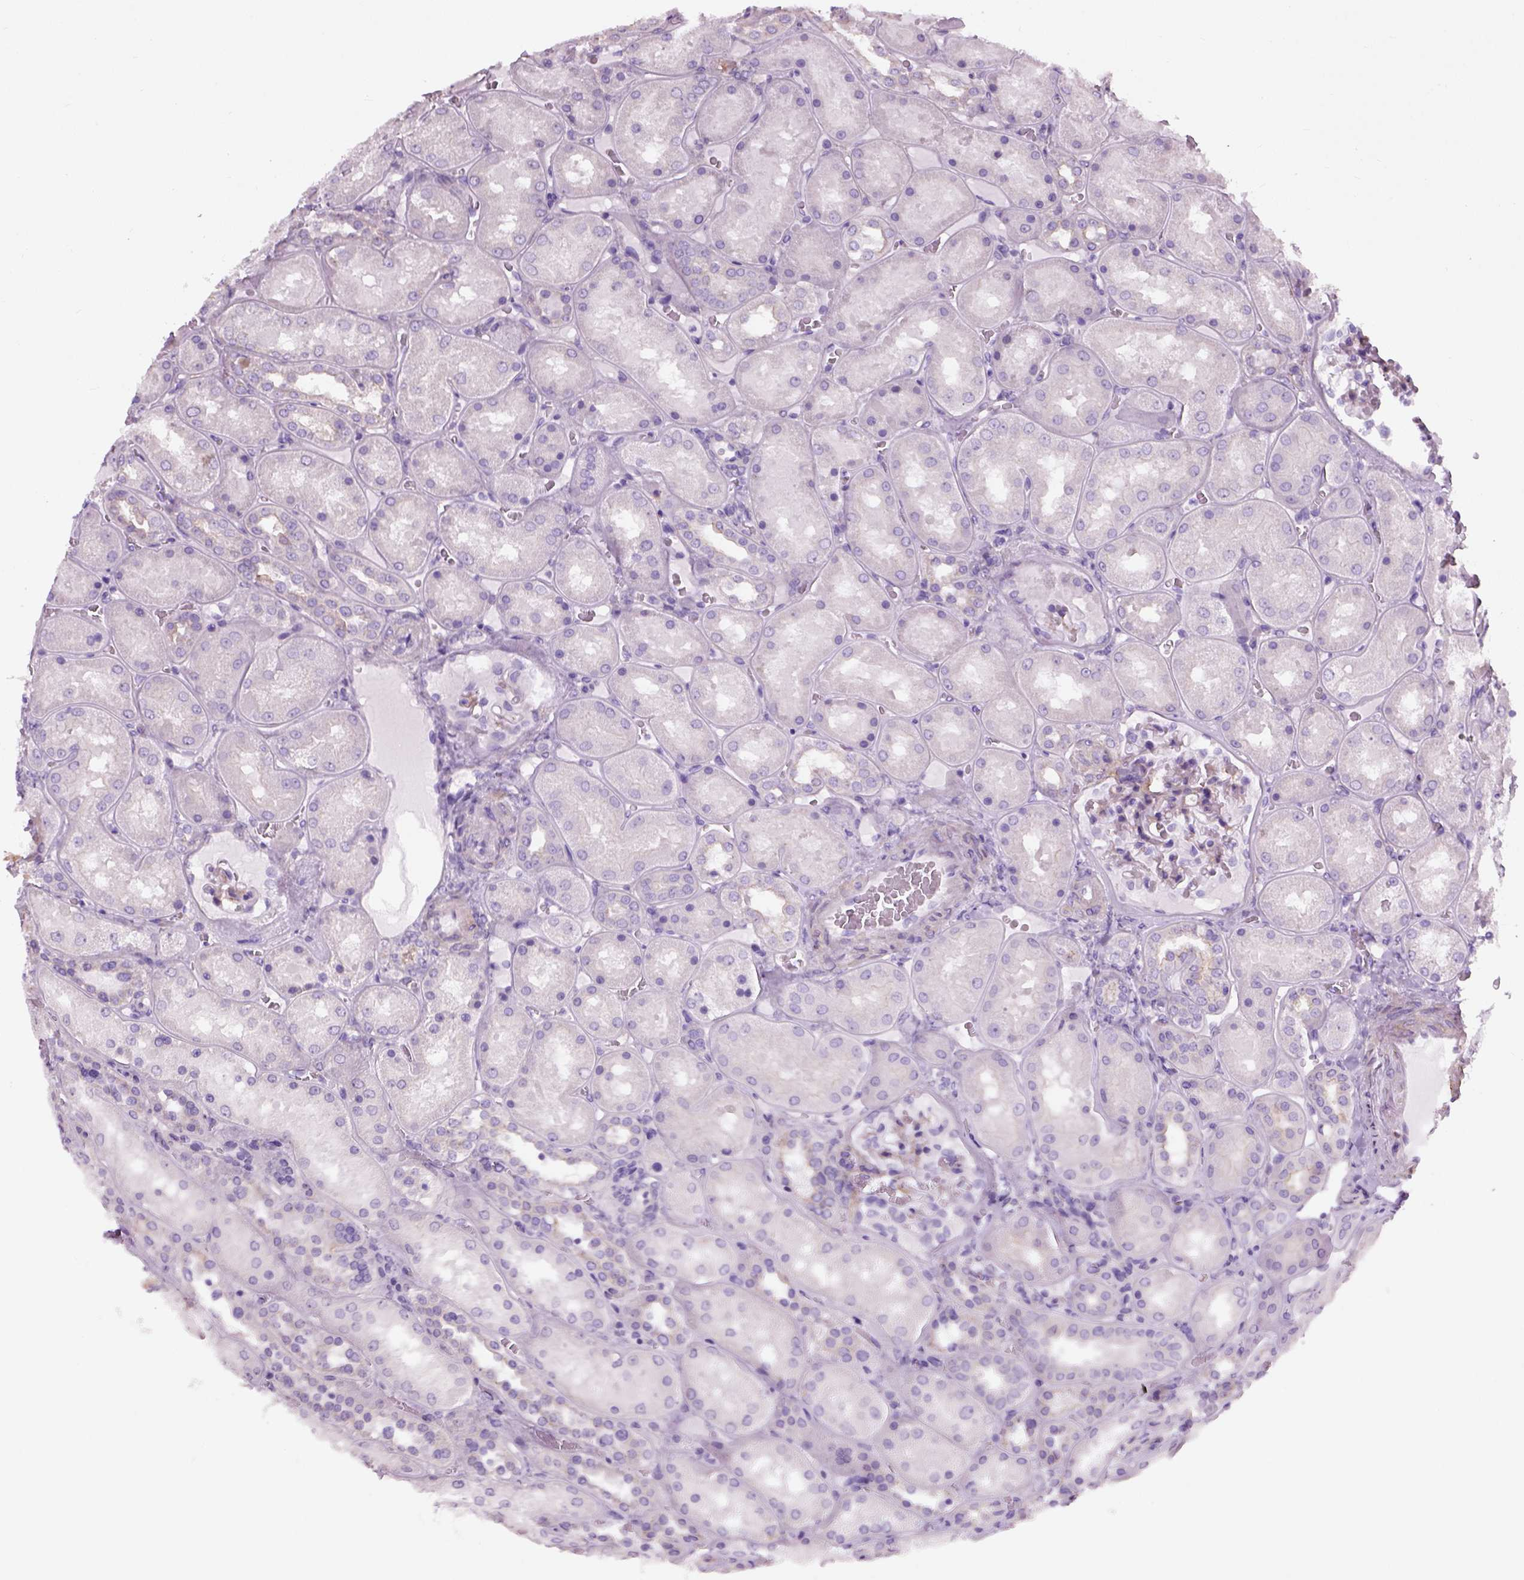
{"staining": {"intensity": "moderate", "quantity": "<25%", "location": "cytoplasmic/membranous"}, "tissue": "kidney", "cell_type": "Cells in glomeruli", "image_type": "normal", "snomed": [{"axis": "morphology", "description": "Normal tissue, NOS"}, {"axis": "topography", "description": "Kidney"}], "caption": "Immunohistochemistry (IHC) of benign human kidney reveals low levels of moderate cytoplasmic/membranous expression in approximately <25% of cells in glomeruli.", "gene": "FAM161A", "patient": {"sex": "male", "age": 73}}